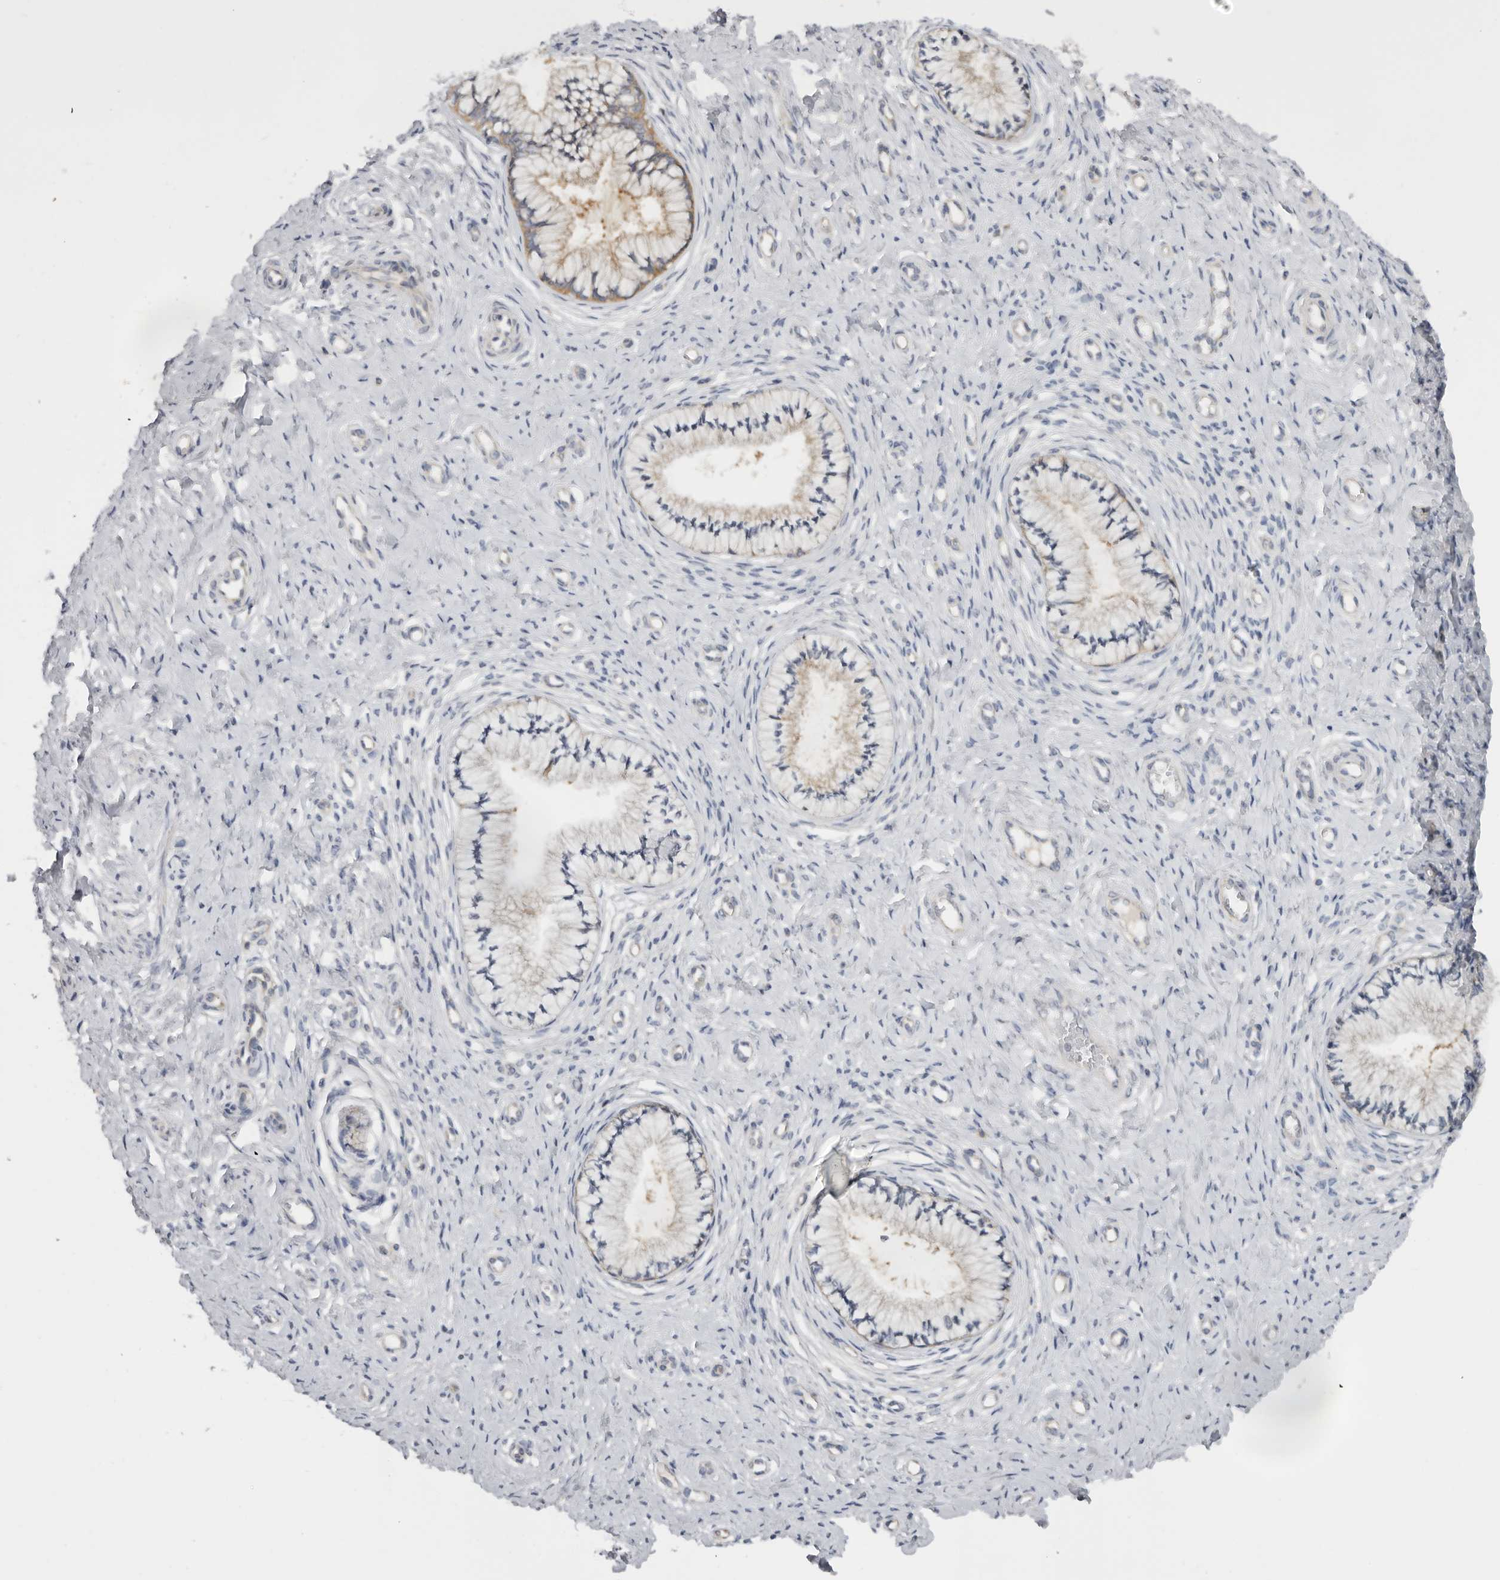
{"staining": {"intensity": "moderate", "quantity": "<25%", "location": "cytoplasmic/membranous"}, "tissue": "cervix", "cell_type": "Glandular cells", "image_type": "normal", "snomed": [{"axis": "morphology", "description": "Normal tissue, NOS"}, {"axis": "topography", "description": "Cervix"}], "caption": "The image demonstrates staining of unremarkable cervix, revealing moderate cytoplasmic/membranous protein positivity (brown color) within glandular cells.", "gene": "PPP1R42", "patient": {"sex": "female", "age": 36}}